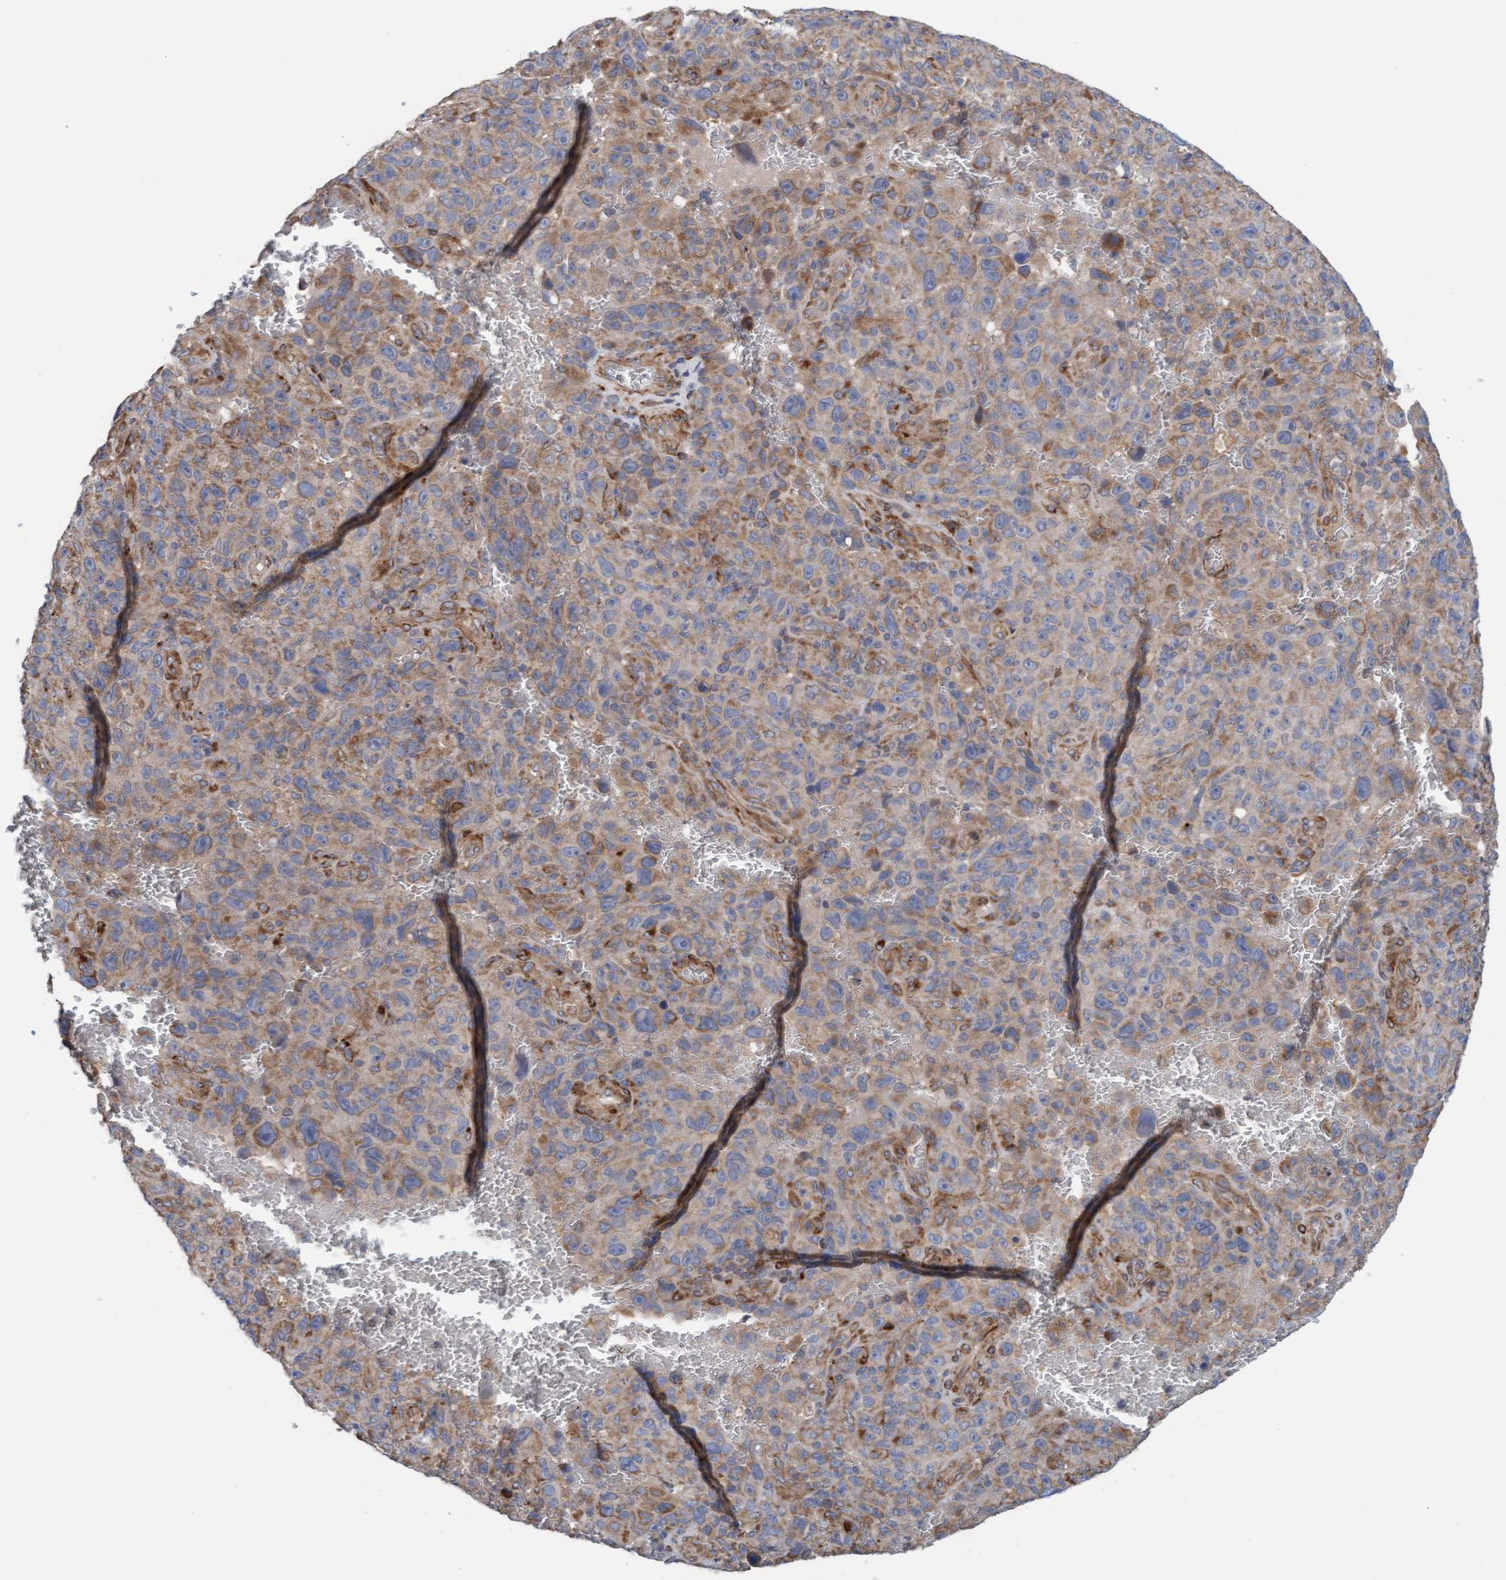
{"staining": {"intensity": "moderate", "quantity": "25%-75%", "location": "cytoplasmic/membranous"}, "tissue": "melanoma", "cell_type": "Tumor cells", "image_type": "cancer", "snomed": [{"axis": "morphology", "description": "Malignant melanoma, NOS"}, {"axis": "topography", "description": "Skin"}], "caption": "Melanoma tissue shows moderate cytoplasmic/membranous staining in approximately 25%-75% of tumor cells", "gene": "CDK5RAP3", "patient": {"sex": "female", "age": 82}}